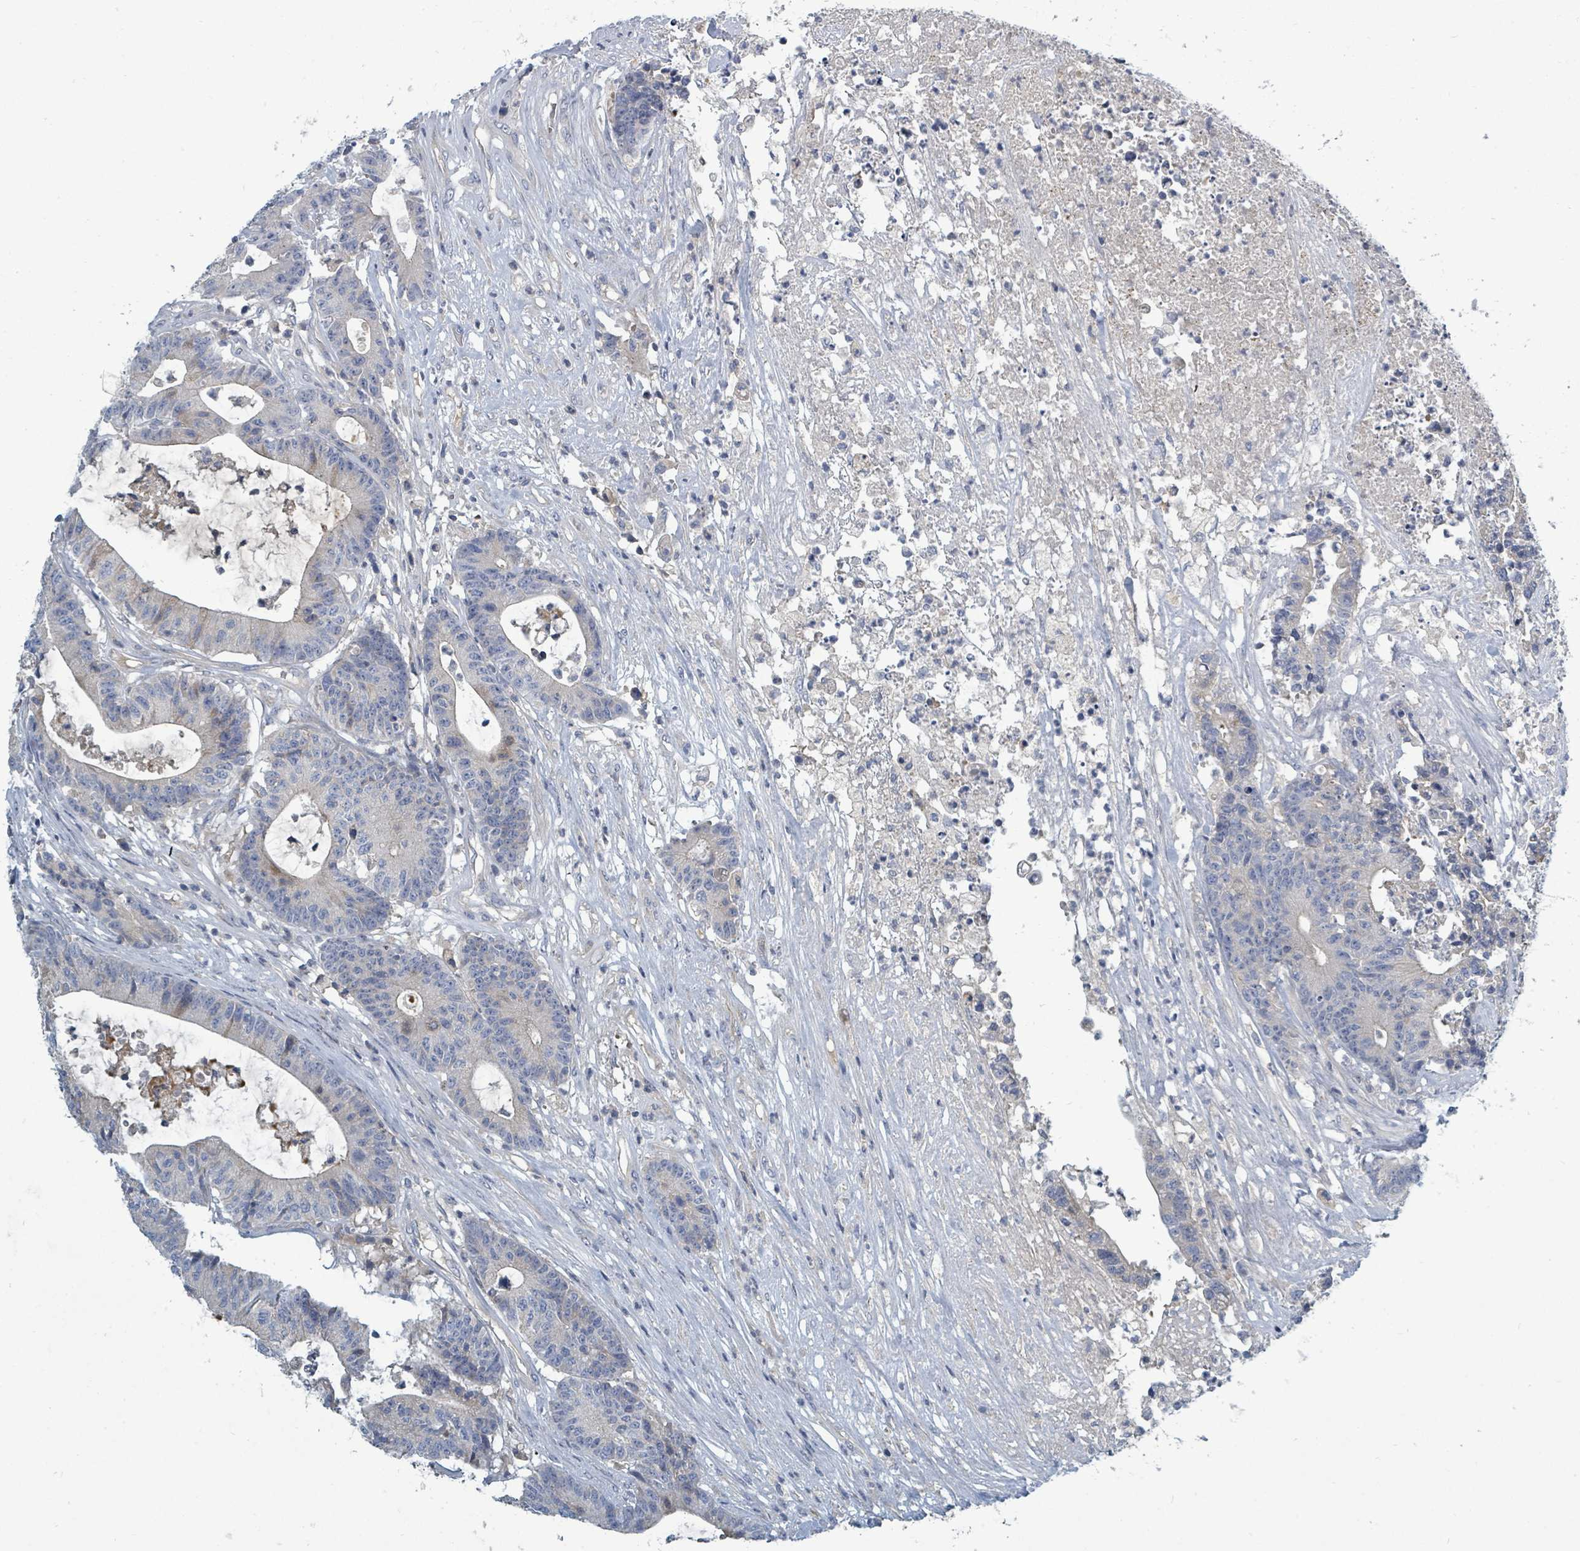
{"staining": {"intensity": "negative", "quantity": "none", "location": "none"}, "tissue": "colorectal cancer", "cell_type": "Tumor cells", "image_type": "cancer", "snomed": [{"axis": "morphology", "description": "Adenocarcinoma, NOS"}, {"axis": "topography", "description": "Colon"}], "caption": "This photomicrograph is of colorectal adenocarcinoma stained with immunohistochemistry to label a protein in brown with the nuclei are counter-stained blue. There is no expression in tumor cells.", "gene": "SLC25A23", "patient": {"sex": "female", "age": 84}}